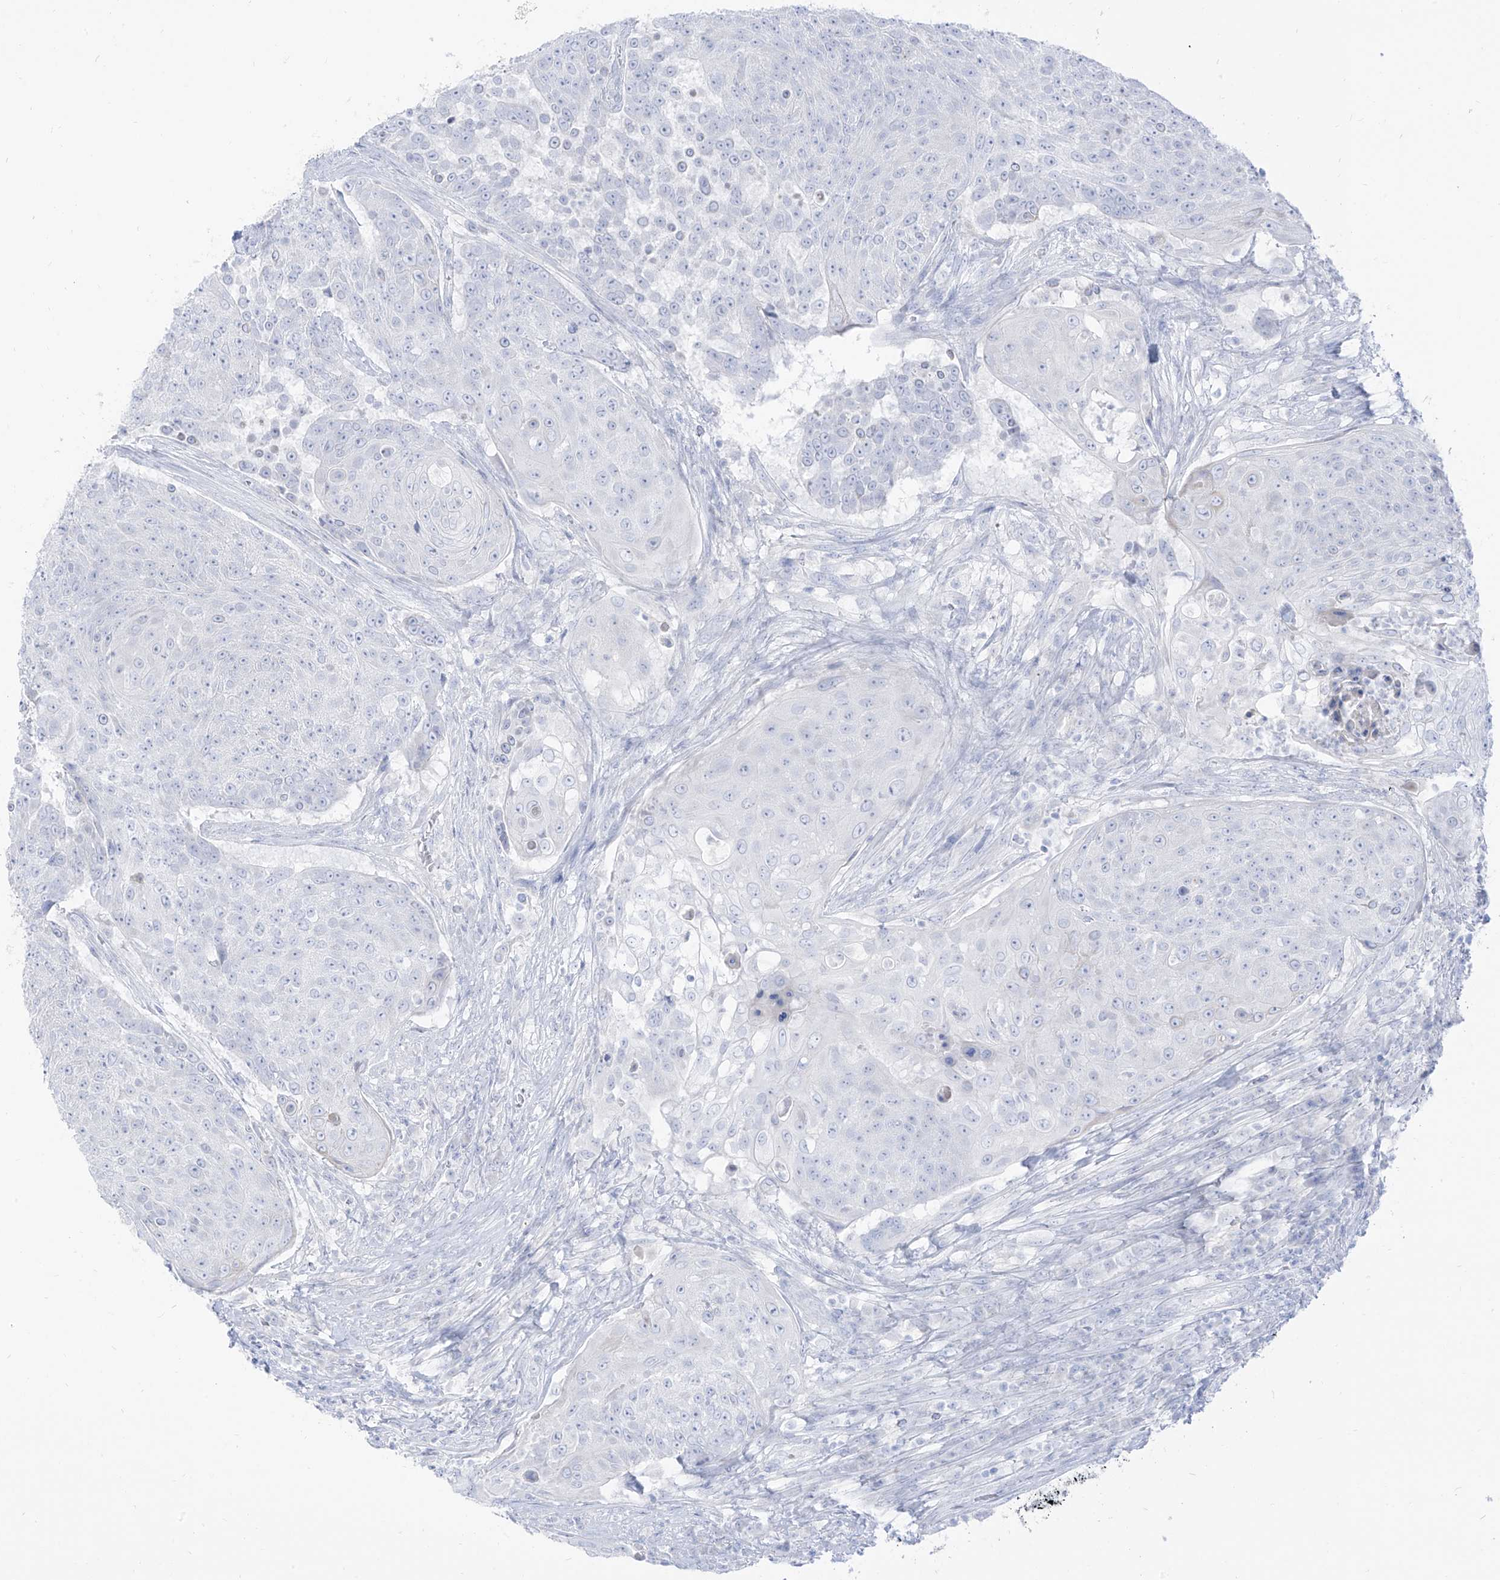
{"staining": {"intensity": "negative", "quantity": "none", "location": "none"}, "tissue": "urothelial cancer", "cell_type": "Tumor cells", "image_type": "cancer", "snomed": [{"axis": "morphology", "description": "Urothelial carcinoma, High grade"}, {"axis": "topography", "description": "Urinary bladder"}], "caption": "IHC image of urothelial cancer stained for a protein (brown), which reveals no staining in tumor cells.", "gene": "ARHGEF40", "patient": {"sex": "female", "age": 63}}